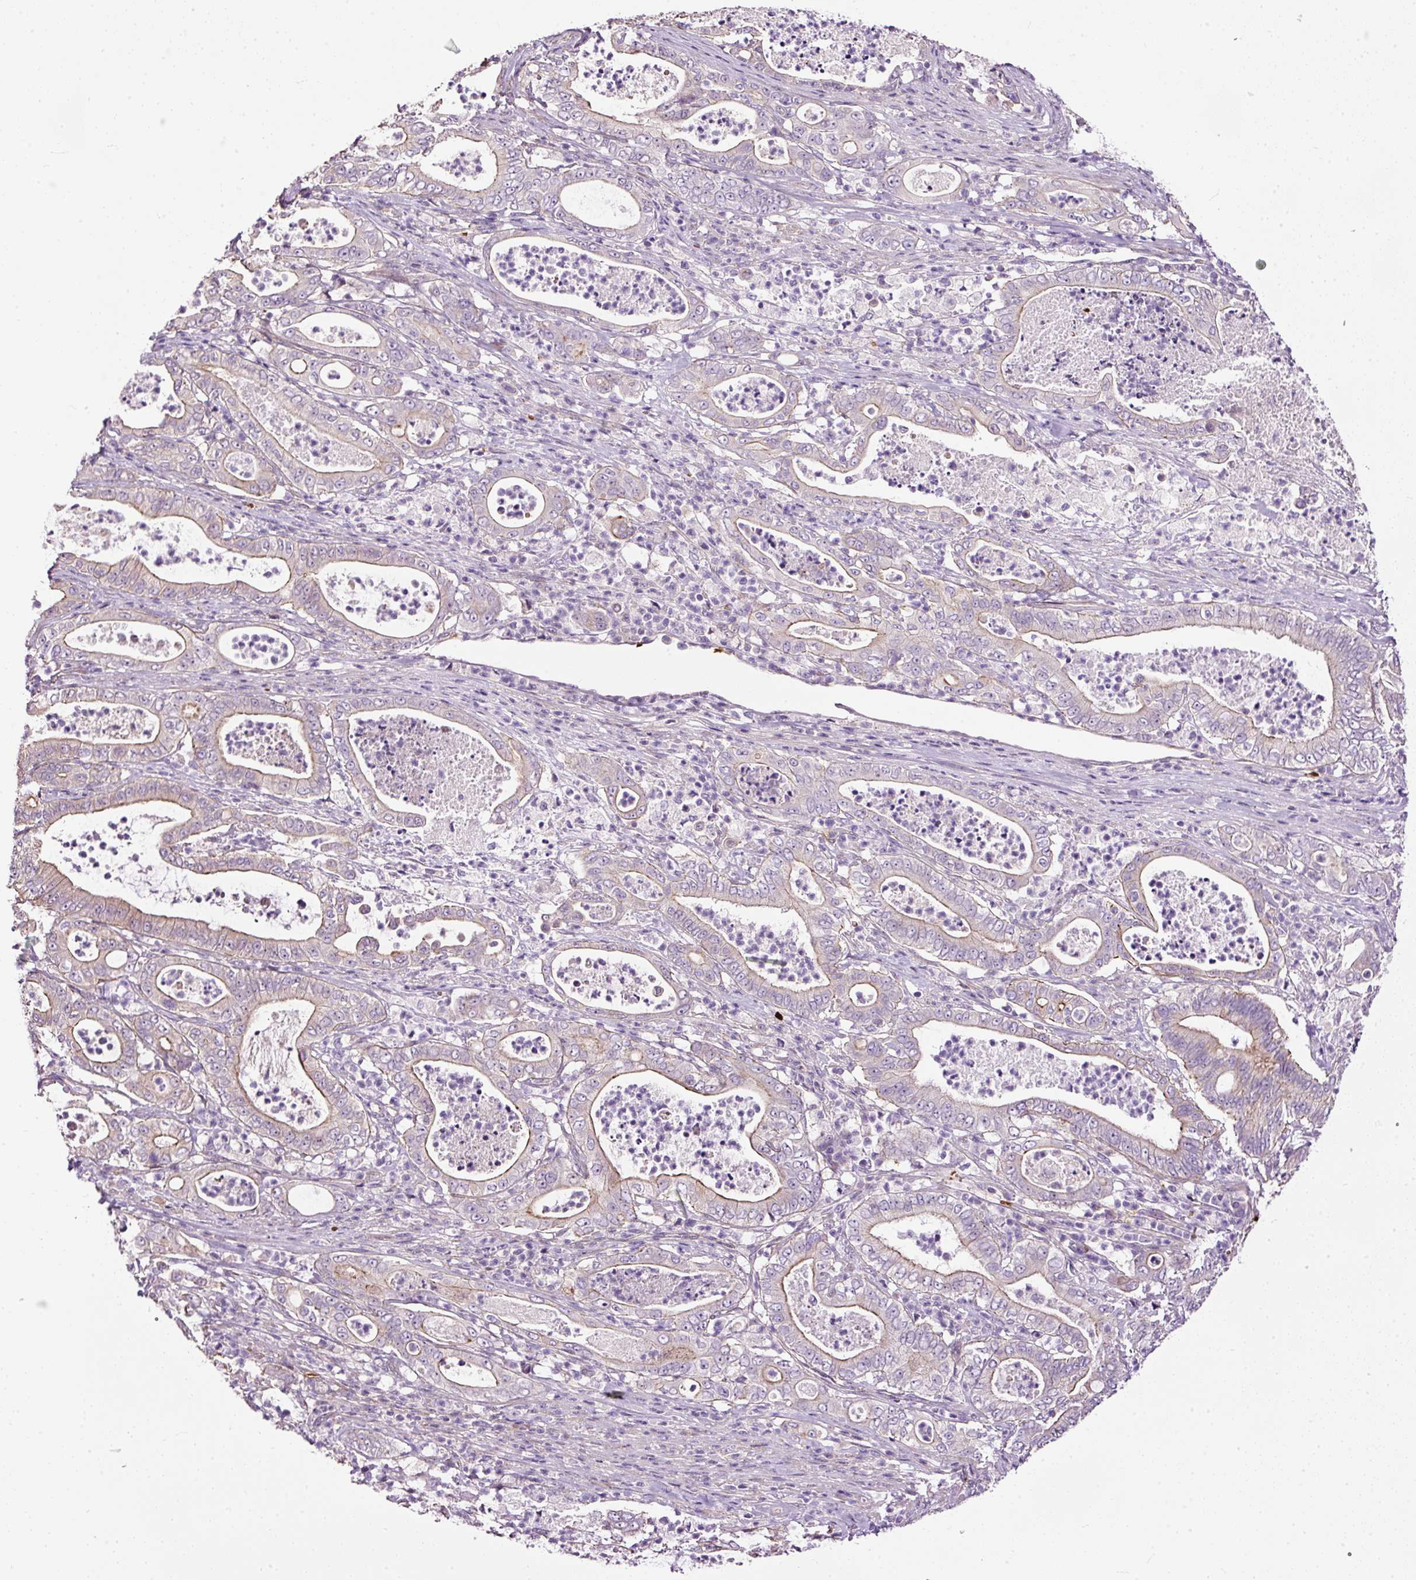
{"staining": {"intensity": "moderate", "quantity": "<25%", "location": "cytoplasmic/membranous"}, "tissue": "pancreatic cancer", "cell_type": "Tumor cells", "image_type": "cancer", "snomed": [{"axis": "morphology", "description": "Adenocarcinoma, NOS"}, {"axis": "topography", "description": "Pancreas"}], "caption": "Pancreatic cancer tissue displays moderate cytoplasmic/membranous positivity in approximately <25% of tumor cells", "gene": "USHBP1", "patient": {"sex": "male", "age": 71}}